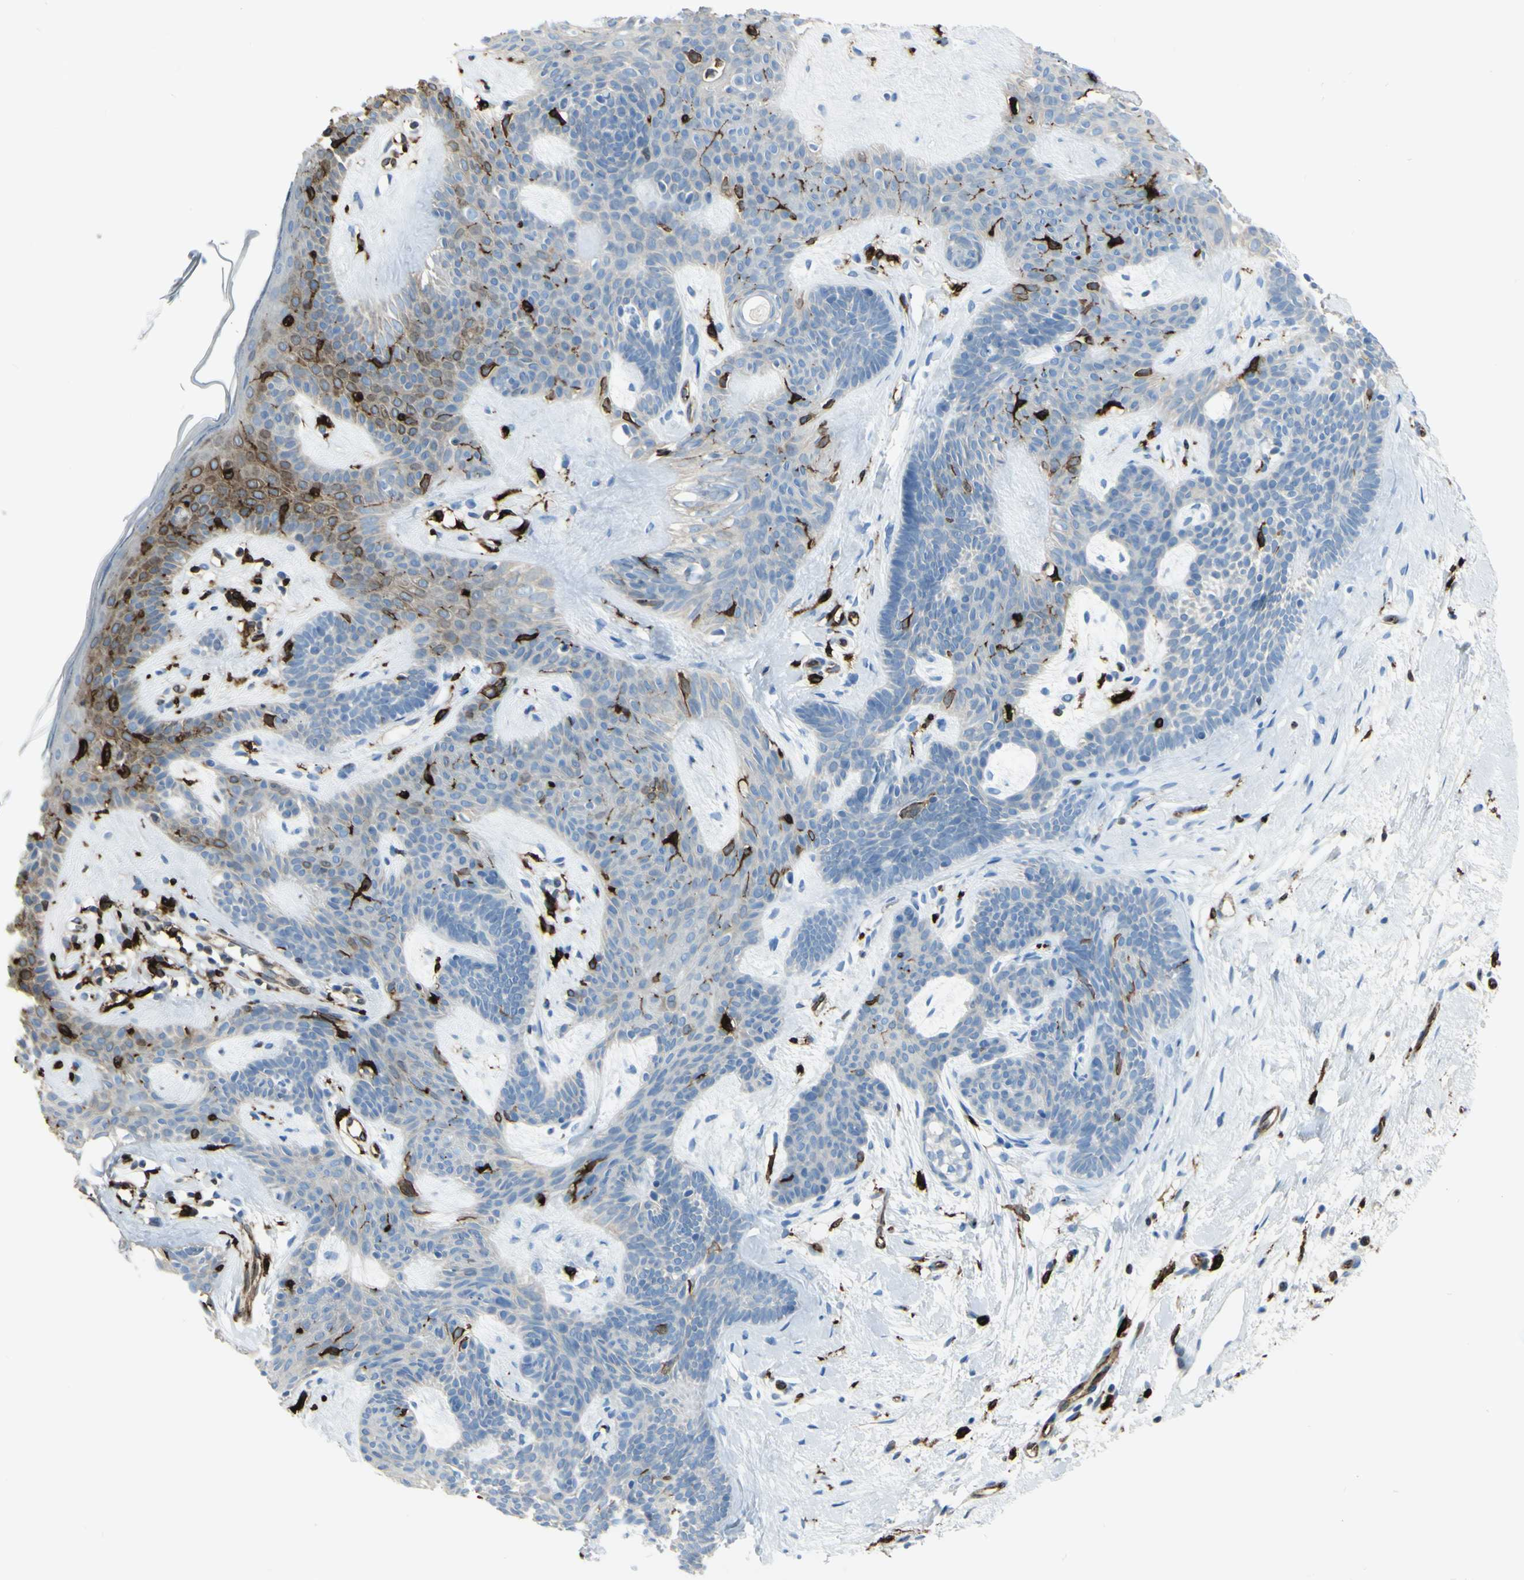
{"staining": {"intensity": "negative", "quantity": "none", "location": "none"}, "tissue": "skin cancer", "cell_type": "Tumor cells", "image_type": "cancer", "snomed": [{"axis": "morphology", "description": "Developmental malformation"}, {"axis": "morphology", "description": "Basal cell carcinoma"}, {"axis": "topography", "description": "Skin"}], "caption": "DAB immunohistochemical staining of skin cancer (basal cell carcinoma) exhibits no significant staining in tumor cells.", "gene": "CD74", "patient": {"sex": "female", "age": 62}}